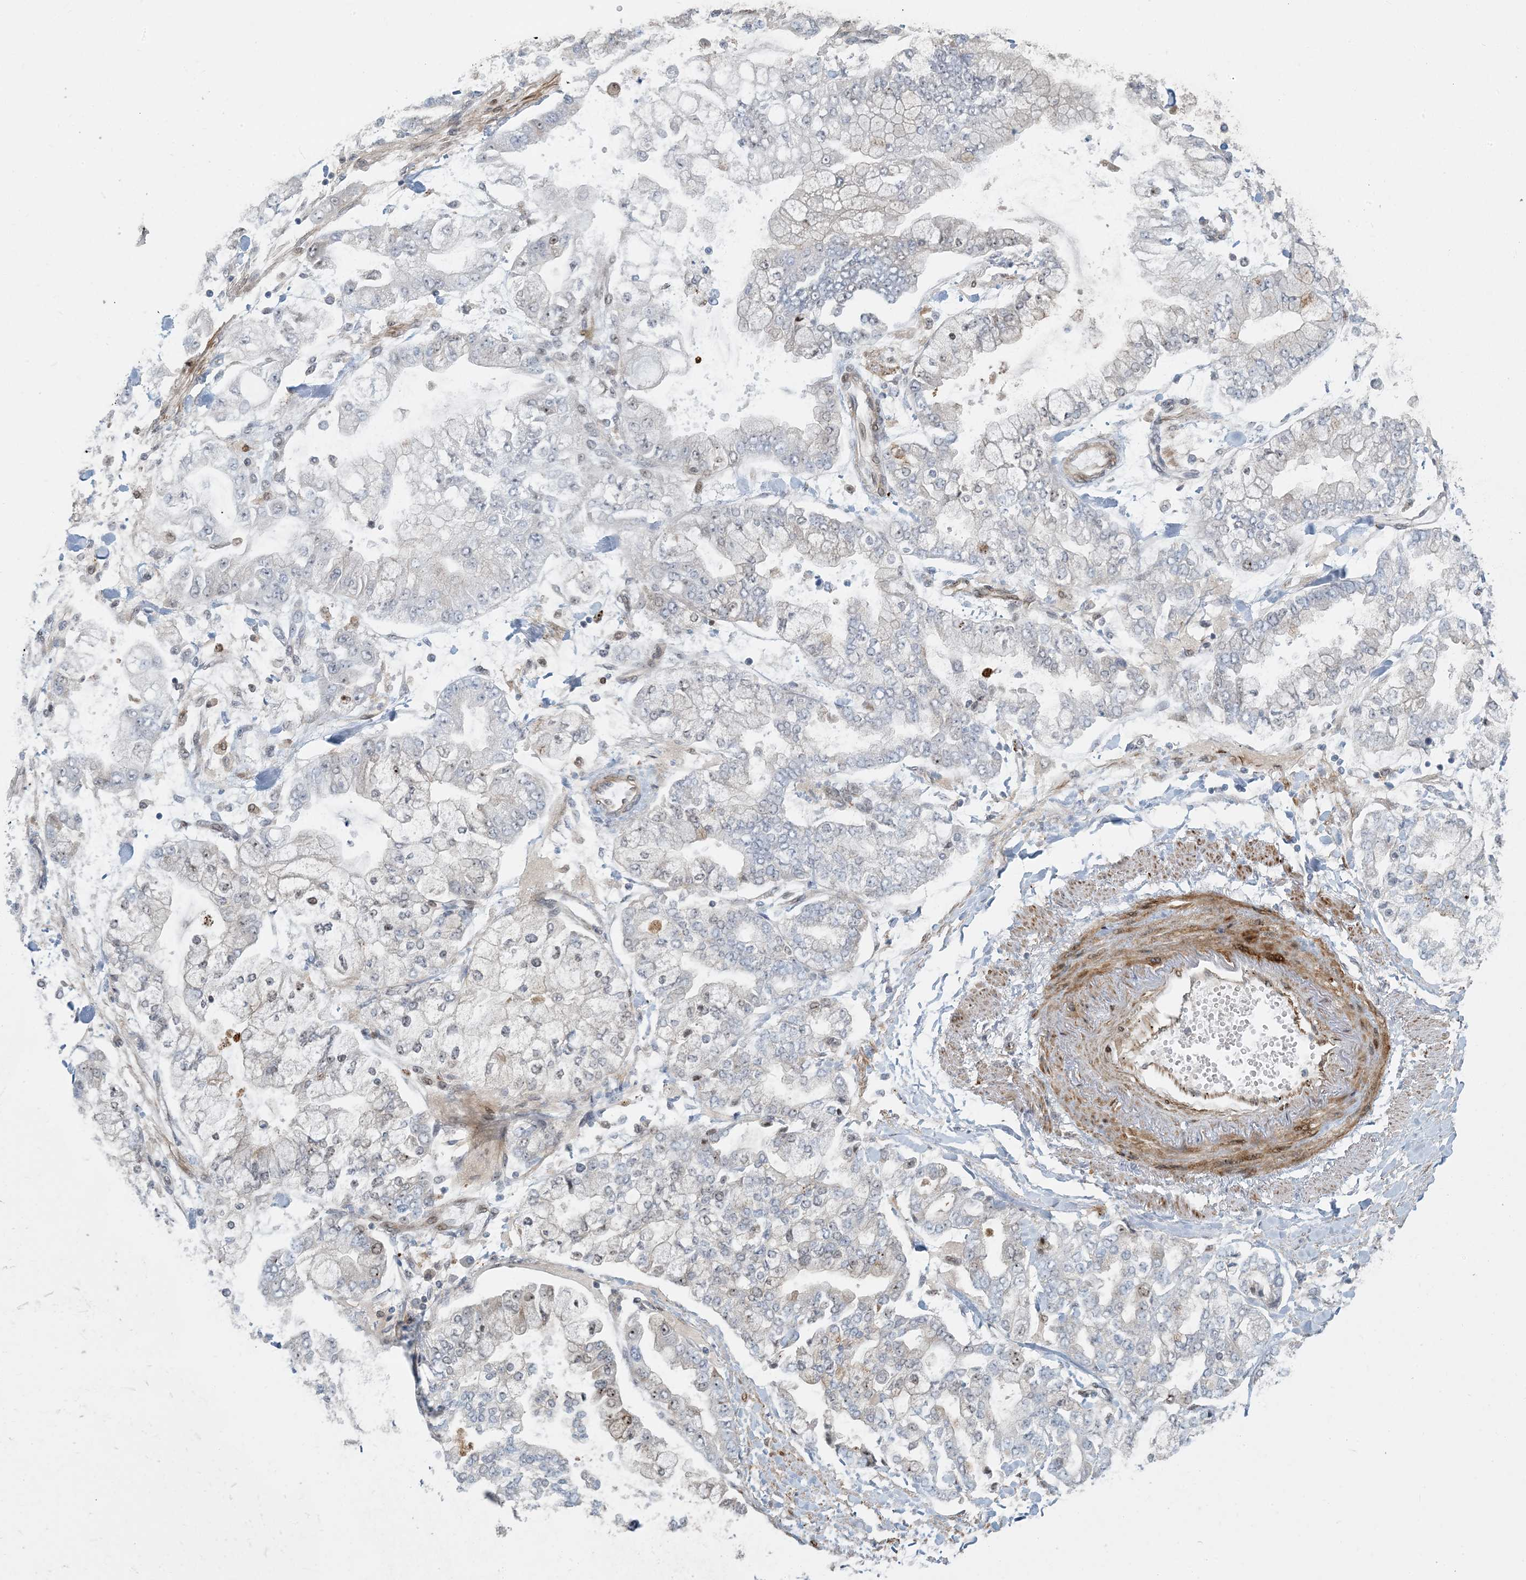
{"staining": {"intensity": "negative", "quantity": "none", "location": "none"}, "tissue": "stomach cancer", "cell_type": "Tumor cells", "image_type": "cancer", "snomed": [{"axis": "morphology", "description": "Normal tissue, NOS"}, {"axis": "morphology", "description": "Adenocarcinoma, NOS"}, {"axis": "topography", "description": "Stomach, upper"}, {"axis": "topography", "description": "Stomach"}], "caption": "Image shows no protein expression in tumor cells of stomach cancer (adenocarcinoma) tissue.", "gene": "BCORL1", "patient": {"sex": "male", "age": 76}}